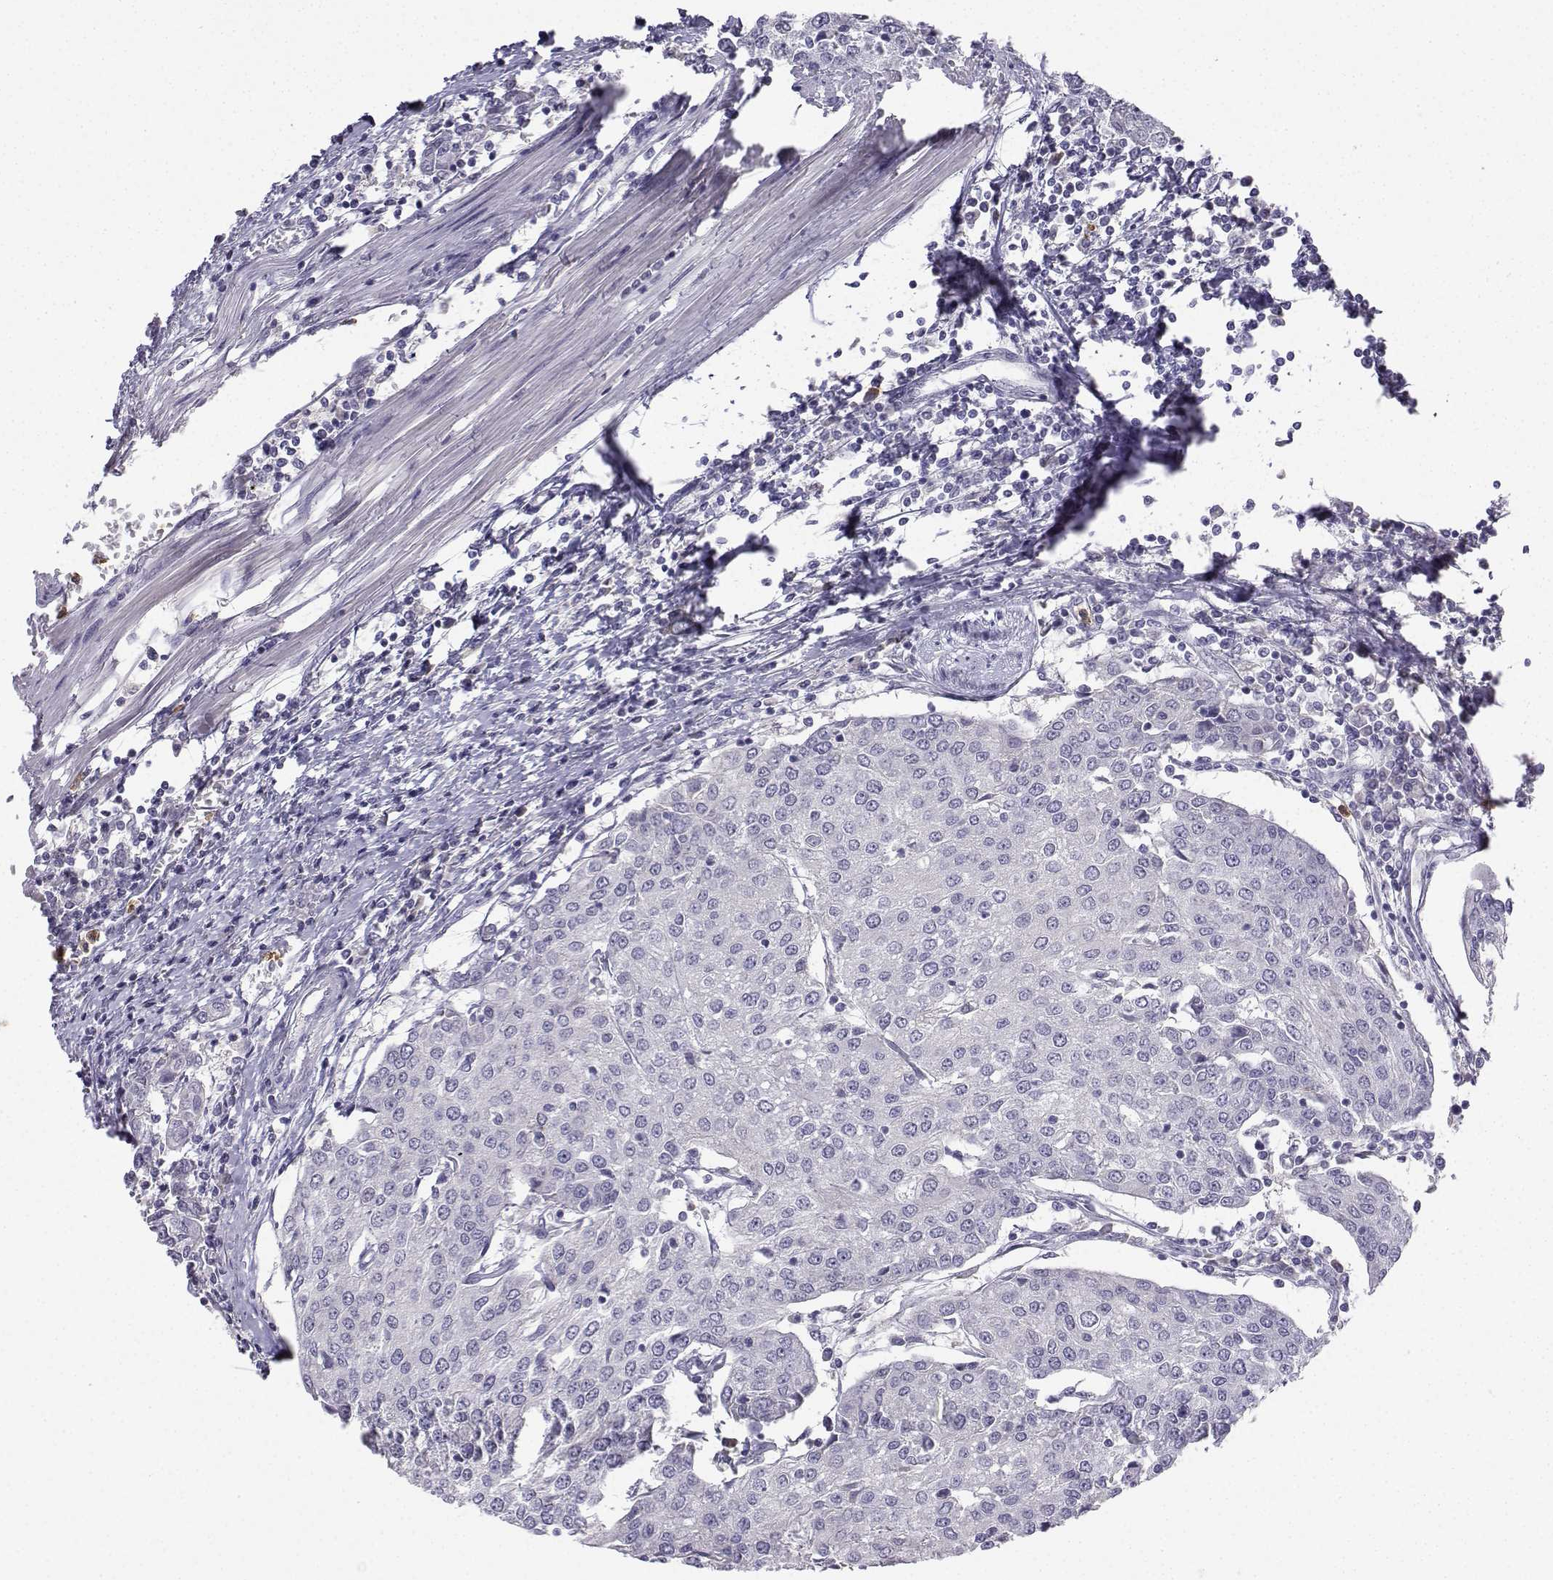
{"staining": {"intensity": "negative", "quantity": "none", "location": "none"}, "tissue": "urothelial cancer", "cell_type": "Tumor cells", "image_type": "cancer", "snomed": [{"axis": "morphology", "description": "Urothelial carcinoma, High grade"}, {"axis": "topography", "description": "Urinary bladder"}], "caption": "Image shows no significant protein staining in tumor cells of urothelial cancer.", "gene": "CALY", "patient": {"sex": "female", "age": 85}}